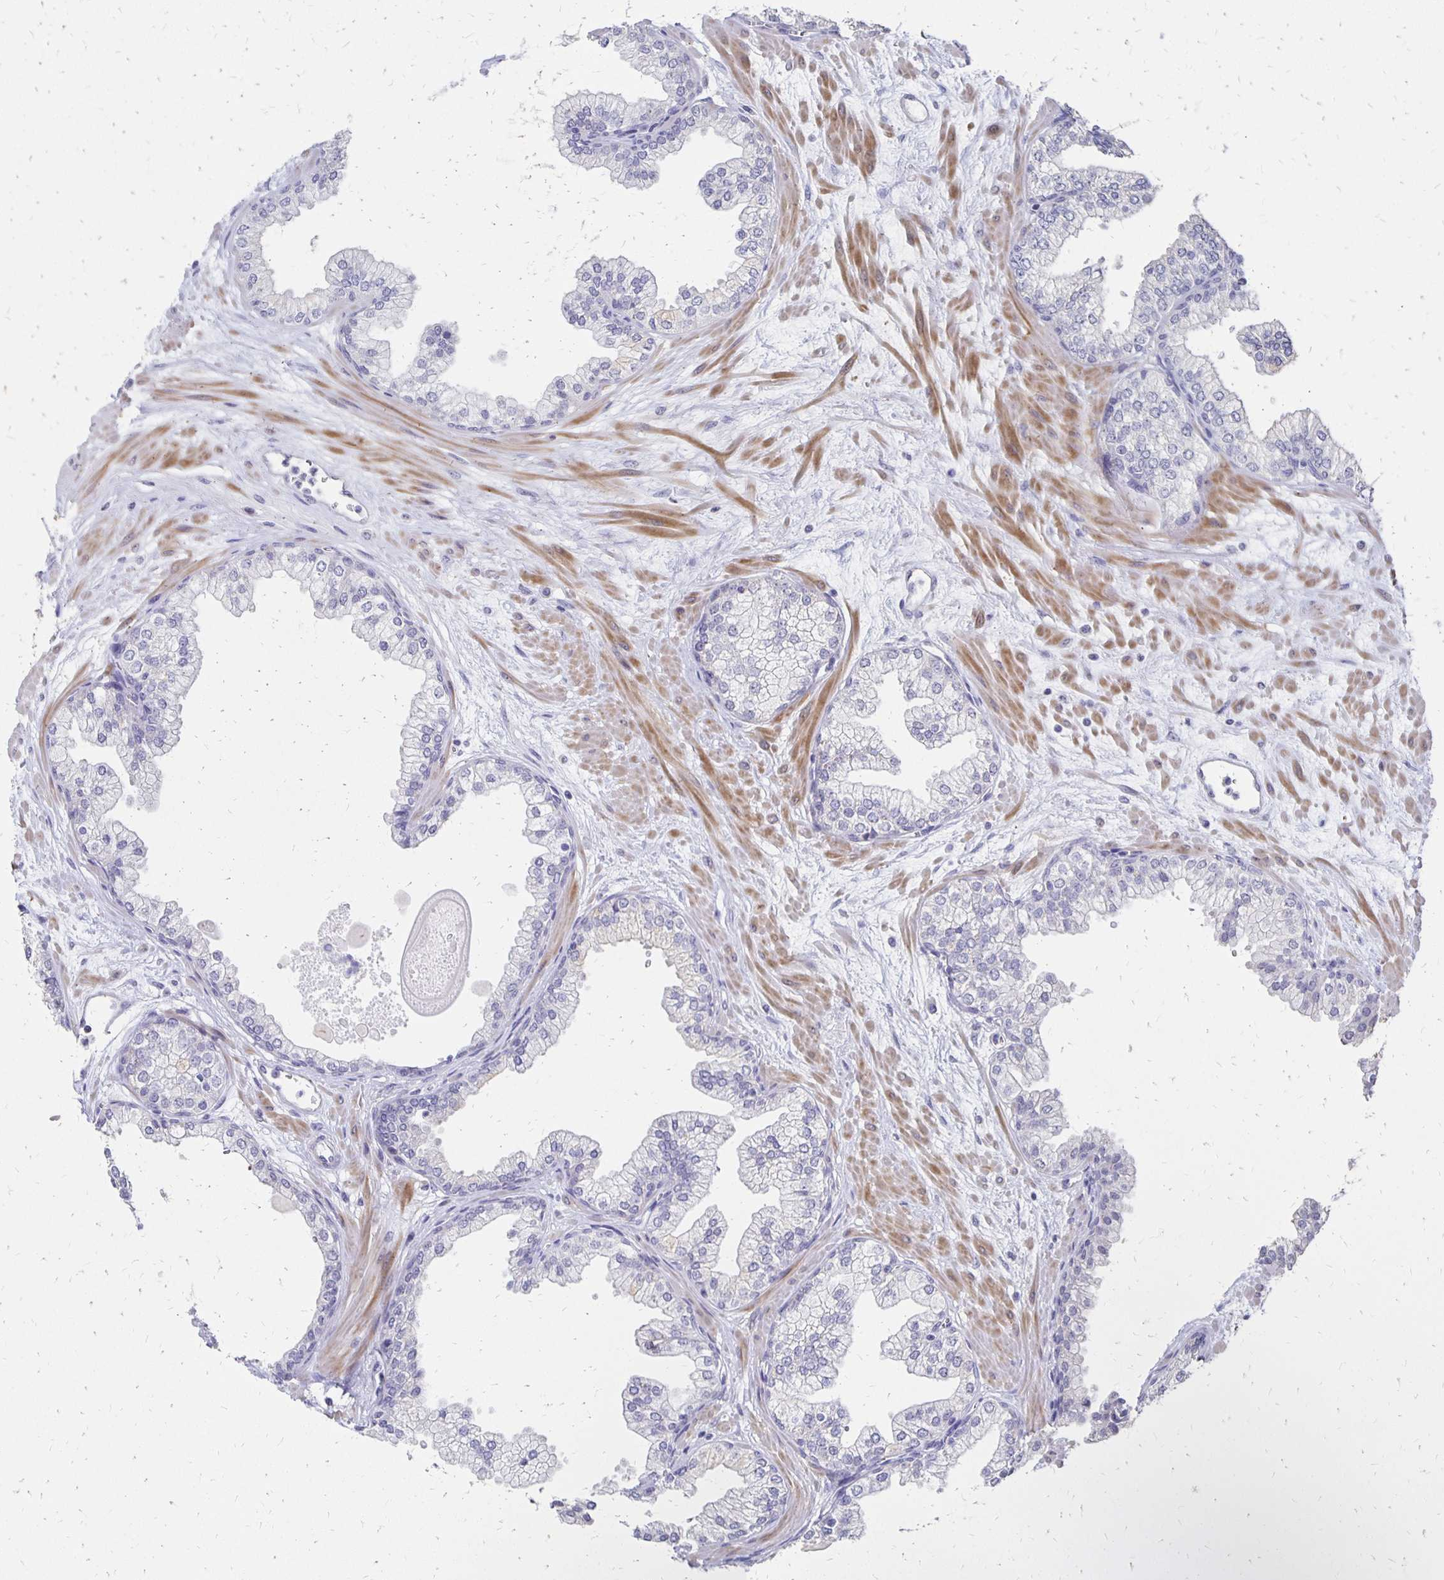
{"staining": {"intensity": "negative", "quantity": "none", "location": "none"}, "tissue": "prostate", "cell_type": "Glandular cells", "image_type": "normal", "snomed": [{"axis": "morphology", "description": "Normal tissue, NOS"}, {"axis": "topography", "description": "Prostate"}, {"axis": "topography", "description": "Peripheral nerve tissue"}], "caption": "A high-resolution histopathology image shows immunohistochemistry (IHC) staining of unremarkable prostate, which displays no significant expression in glandular cells. (DAB (3,3'-diaminobenzidine) IHC, high magnification).", "gene": "ATOSB", "patient": {"sex": "male", "age": 61}}